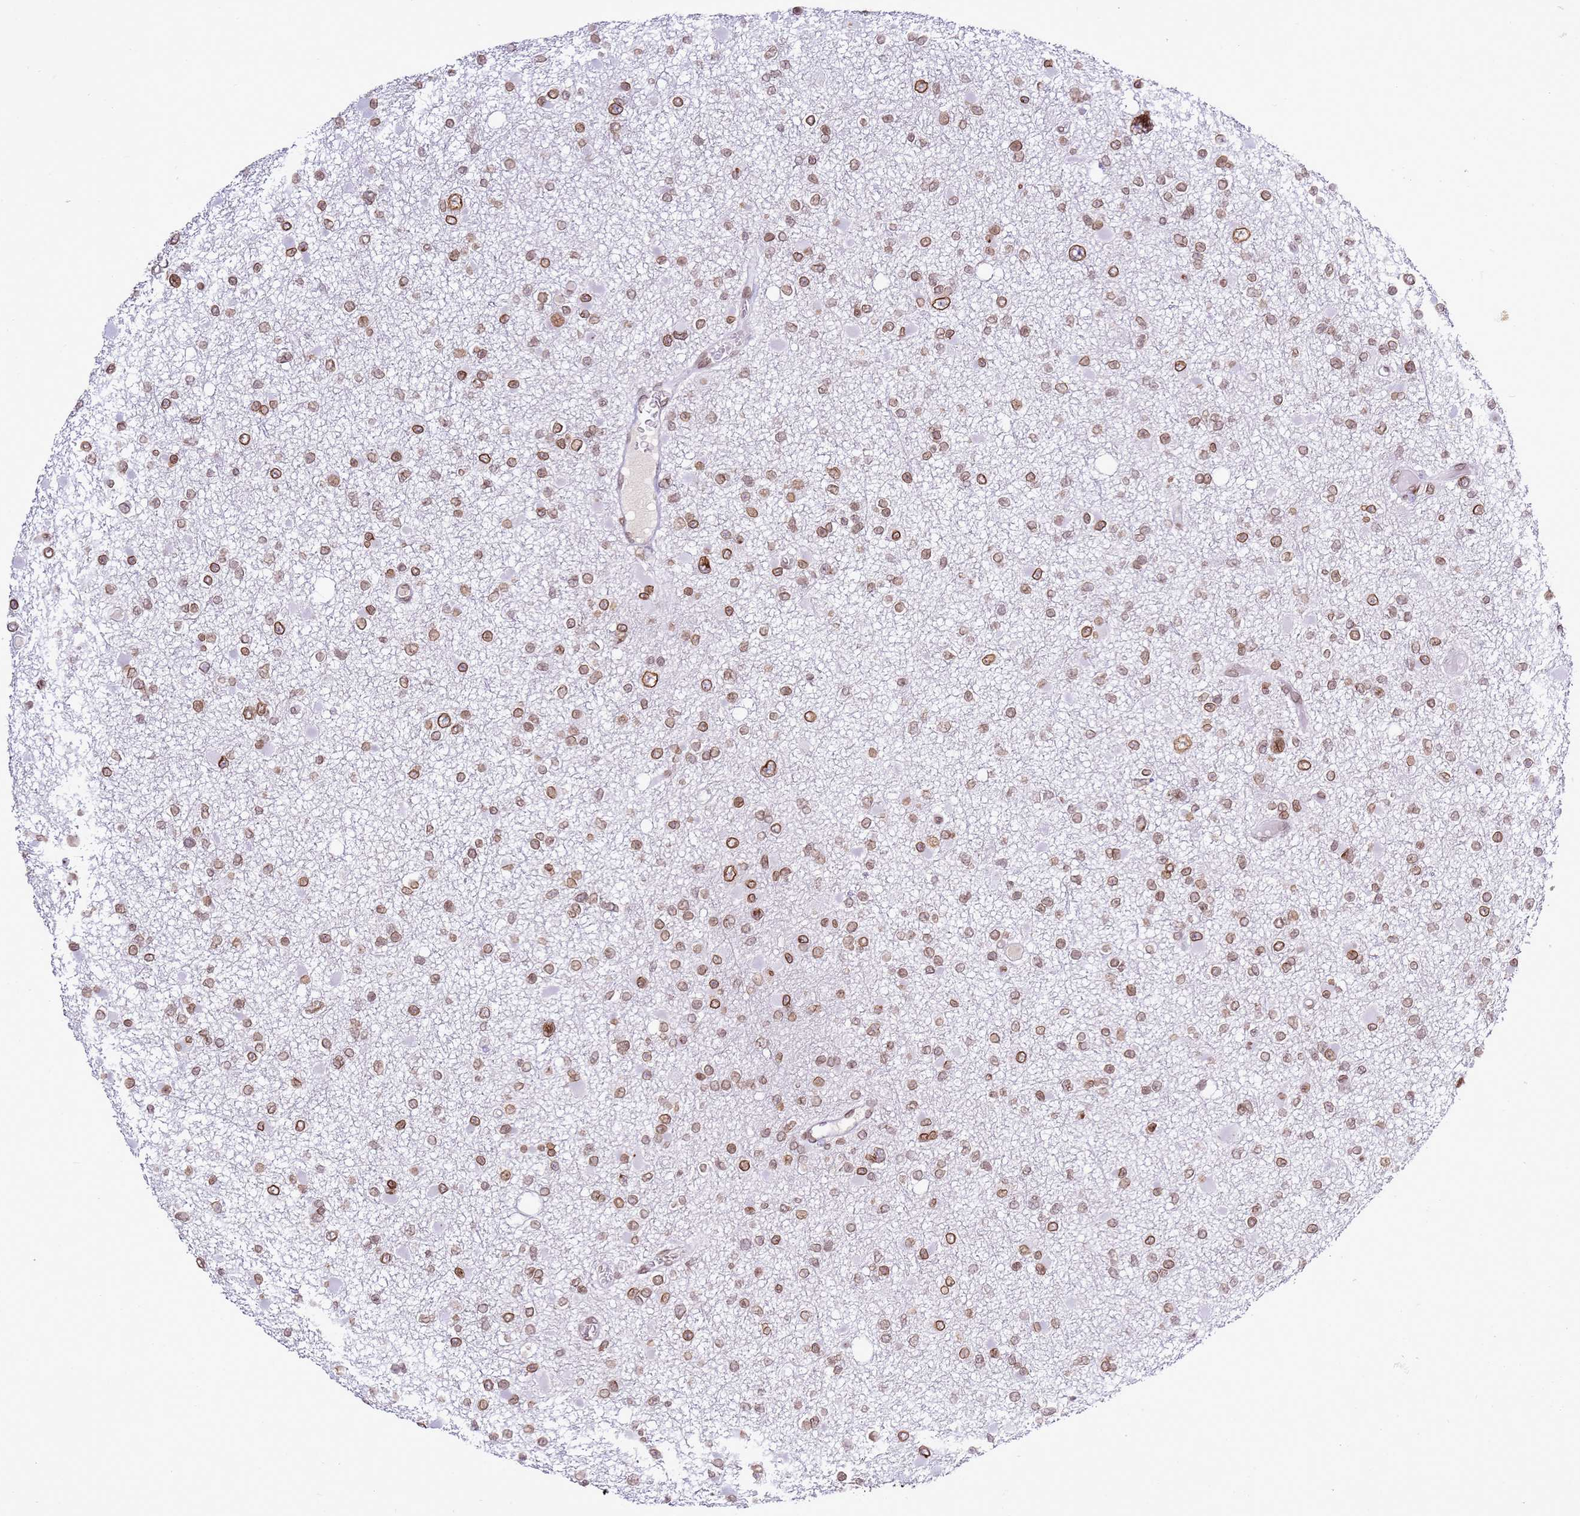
{"staining": {"intensity": "moderate", "quantity": ">75%", "location": "cytoplasmic/membranous,nuclear"}, "tissue": "glioma", "cell_type": "Tumor cells", "image_type": "cancer", "snomed": [{"axis": "morphology", "description": "Glioma, malignant, Low grade"}, {"axis": "topography", "description": "Brain"}], "caption": "Approximately >75% of tumor cells in human glioma display moderate cytoplasmic/membranous and nuclear protein positivity as visualized by brown immunohistochemical staining.", "gene": "POU6F1", "patient": {"sex": "female", "age": 22}}